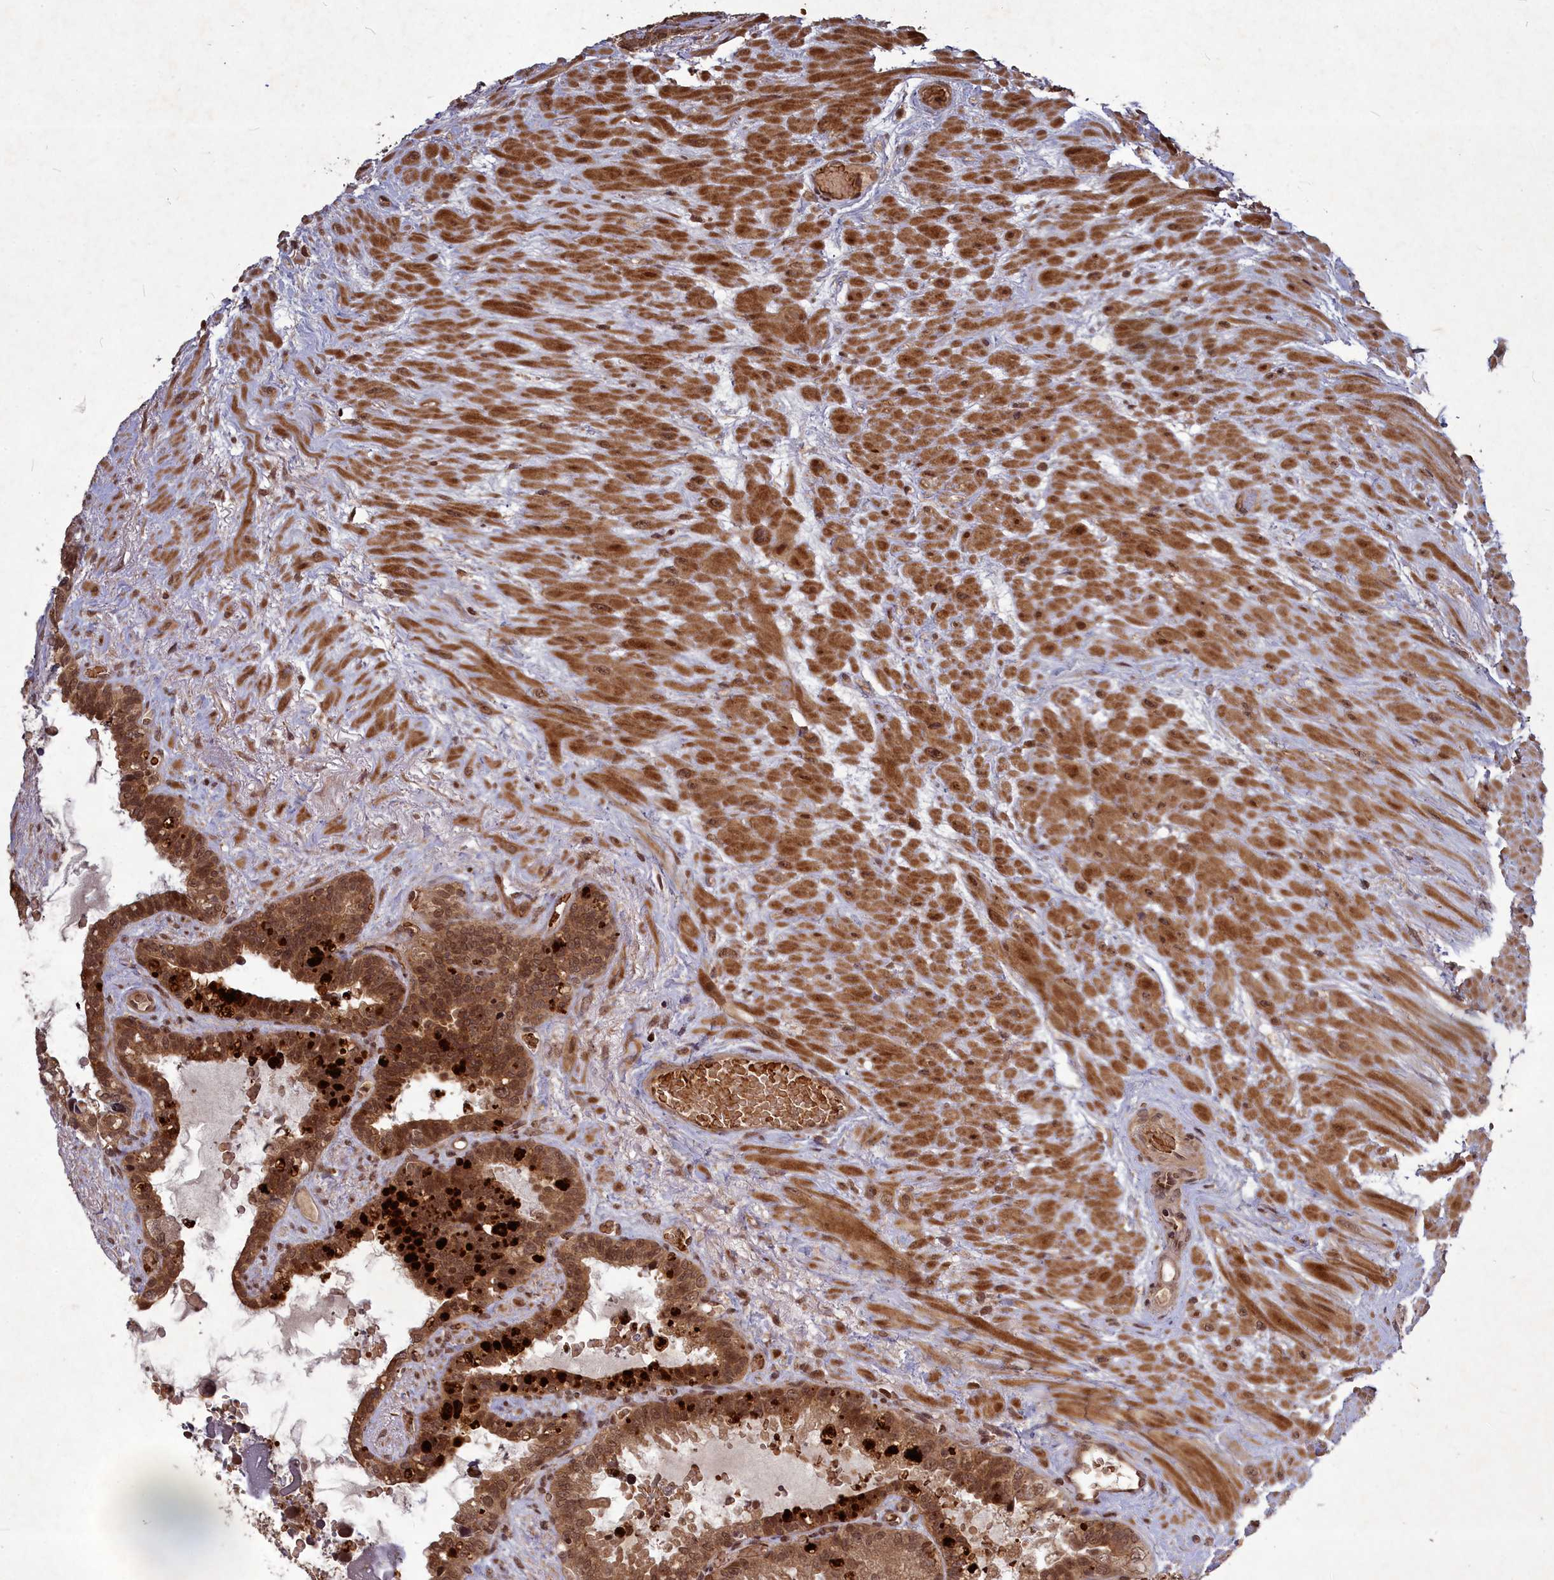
{"staining": {"intensity": "moderate", "quantity": ">75%", "location": "cytoplasmic/membranous,nuclear"}, "tissue": "seminal vesicle", "cell_type": "Glandular cells", "image_type": "normal", "snomed": [{"axis": "morphology", "description": "Normal tissue, NOS"}, {"axis": "topography", "description": "Seminal veicle"}], "caption": "Protein expression by immunohistochemistry displays moderate cytoplasmic/membranous,nuclear positivity in about >75% of glandular cells in normal seminal vesicle. (DAB IHC, brown staining for protein, blue staining for nuclei).", "gene": "SRMS", "patient": {"sex": "male", "age": 80}}